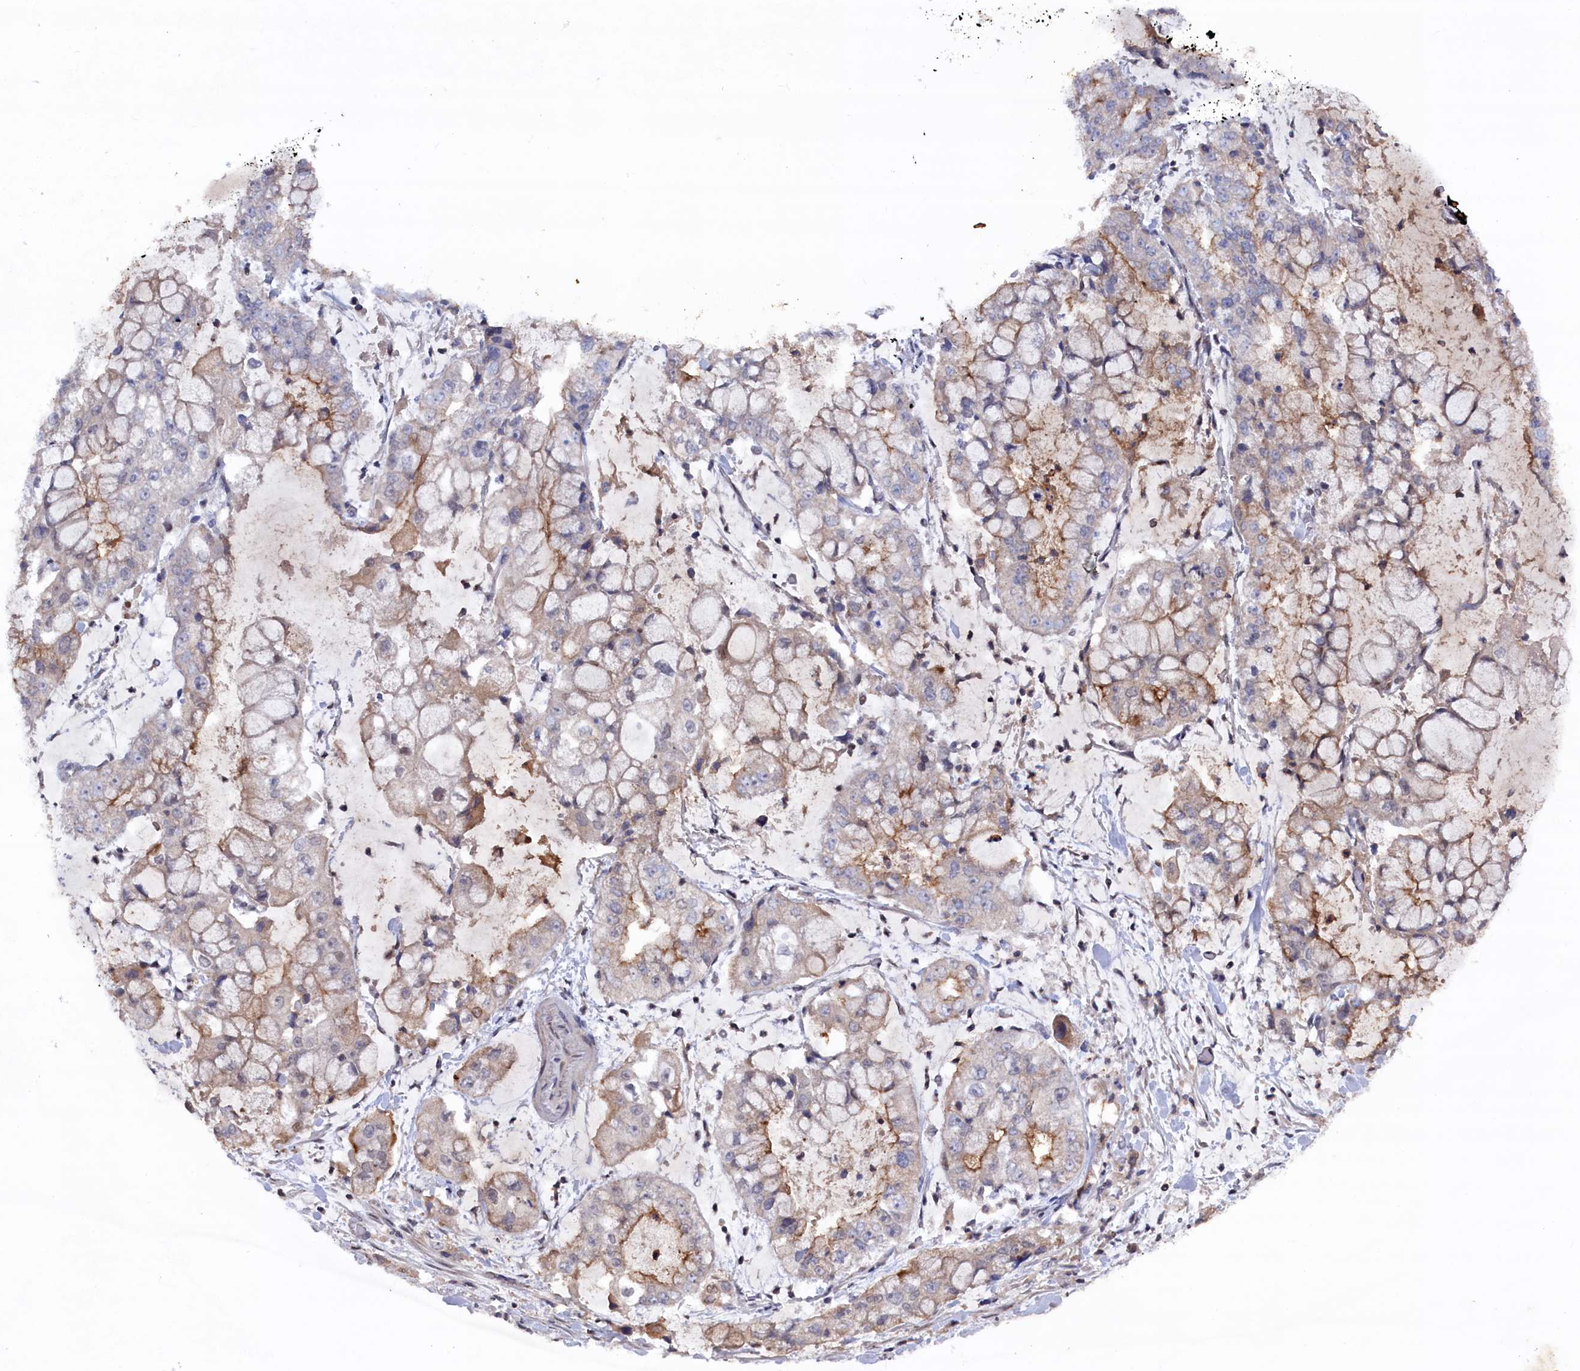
{"staining": {"intensity": "moderate", "quantity": "<25%", "location": "cytoplasmic/membranous"}, "tissue": "stomach cancer", "cell_type": "Tumor cells", "image_type": "cancer", "snomed": [{"axis": "morphology", "description": "Adenocarcinoma, NOS"}, {"axis": "topography", "description": "Stomach"}], "caption": "Immunohistochemistry staining of stomach adenocarcinoma, which displays low levels of moderate cytoplasmic/membranous positivity in approximately <25% of tumor cells indicating moderate cytoplasmic/membranous protein positivity. The staining was performed using DAB (3,3'-diaminobenzidine) (brown) for protein detection and nuclei were counterstained in hematoxylin (blue).", "gene": "TMC5", "patient": {"sex": "male", "age": 76}}